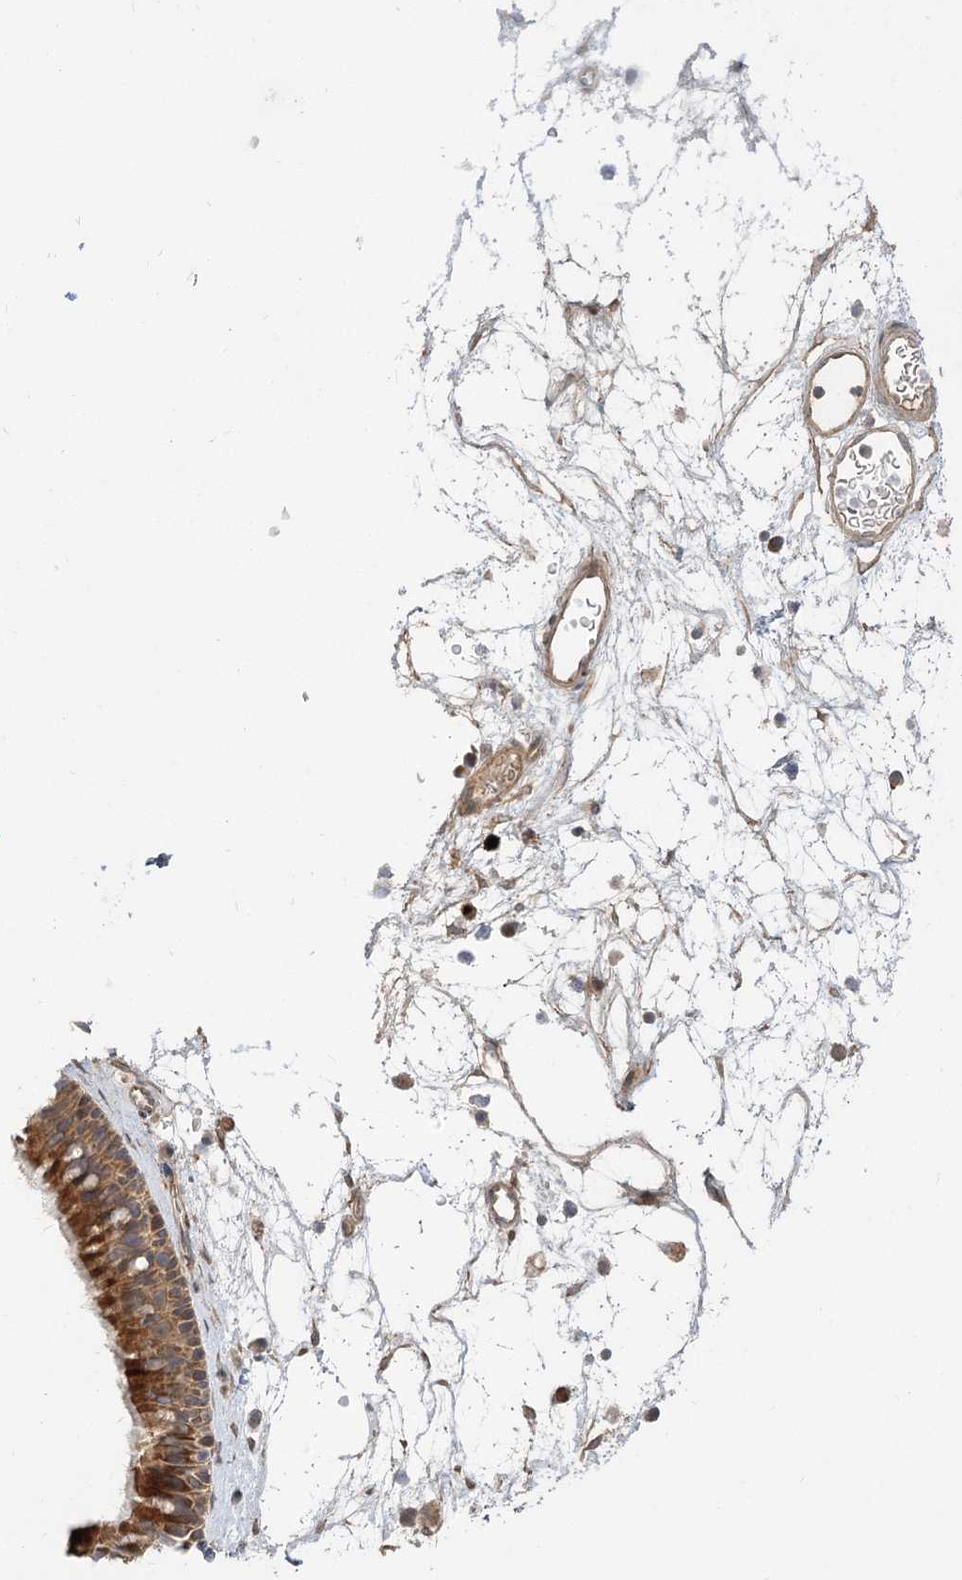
{"staining": {"intensity": "moderate", "quantity": ">75%", "location": "cytoplasmic/membranous"}, "tissue": "nasopharynx", "cell_type": "Respiratory epithelial cells", "image_type": "normal", "snomed": [{"axis": "morphology", "description": "Normal tissue, NOS"}, {"axis": "morphology", "description": "Inflammation, NOS"}, {"axis": "morphology", "description": "Malignant melanoma, Metastatic site"}, {"axis": "topography", "description": "Nasopharynx"}], "caption": "A brown stain shows moderate cytoplasmic/membranous positivity of a protein in respiratory epithelial cells of unremarkable nasopharynx. (IHC, brightfield microscopy, high magnification).", "gene": "GUCY2C", "patient": {"sex": "male", "age": 70}}